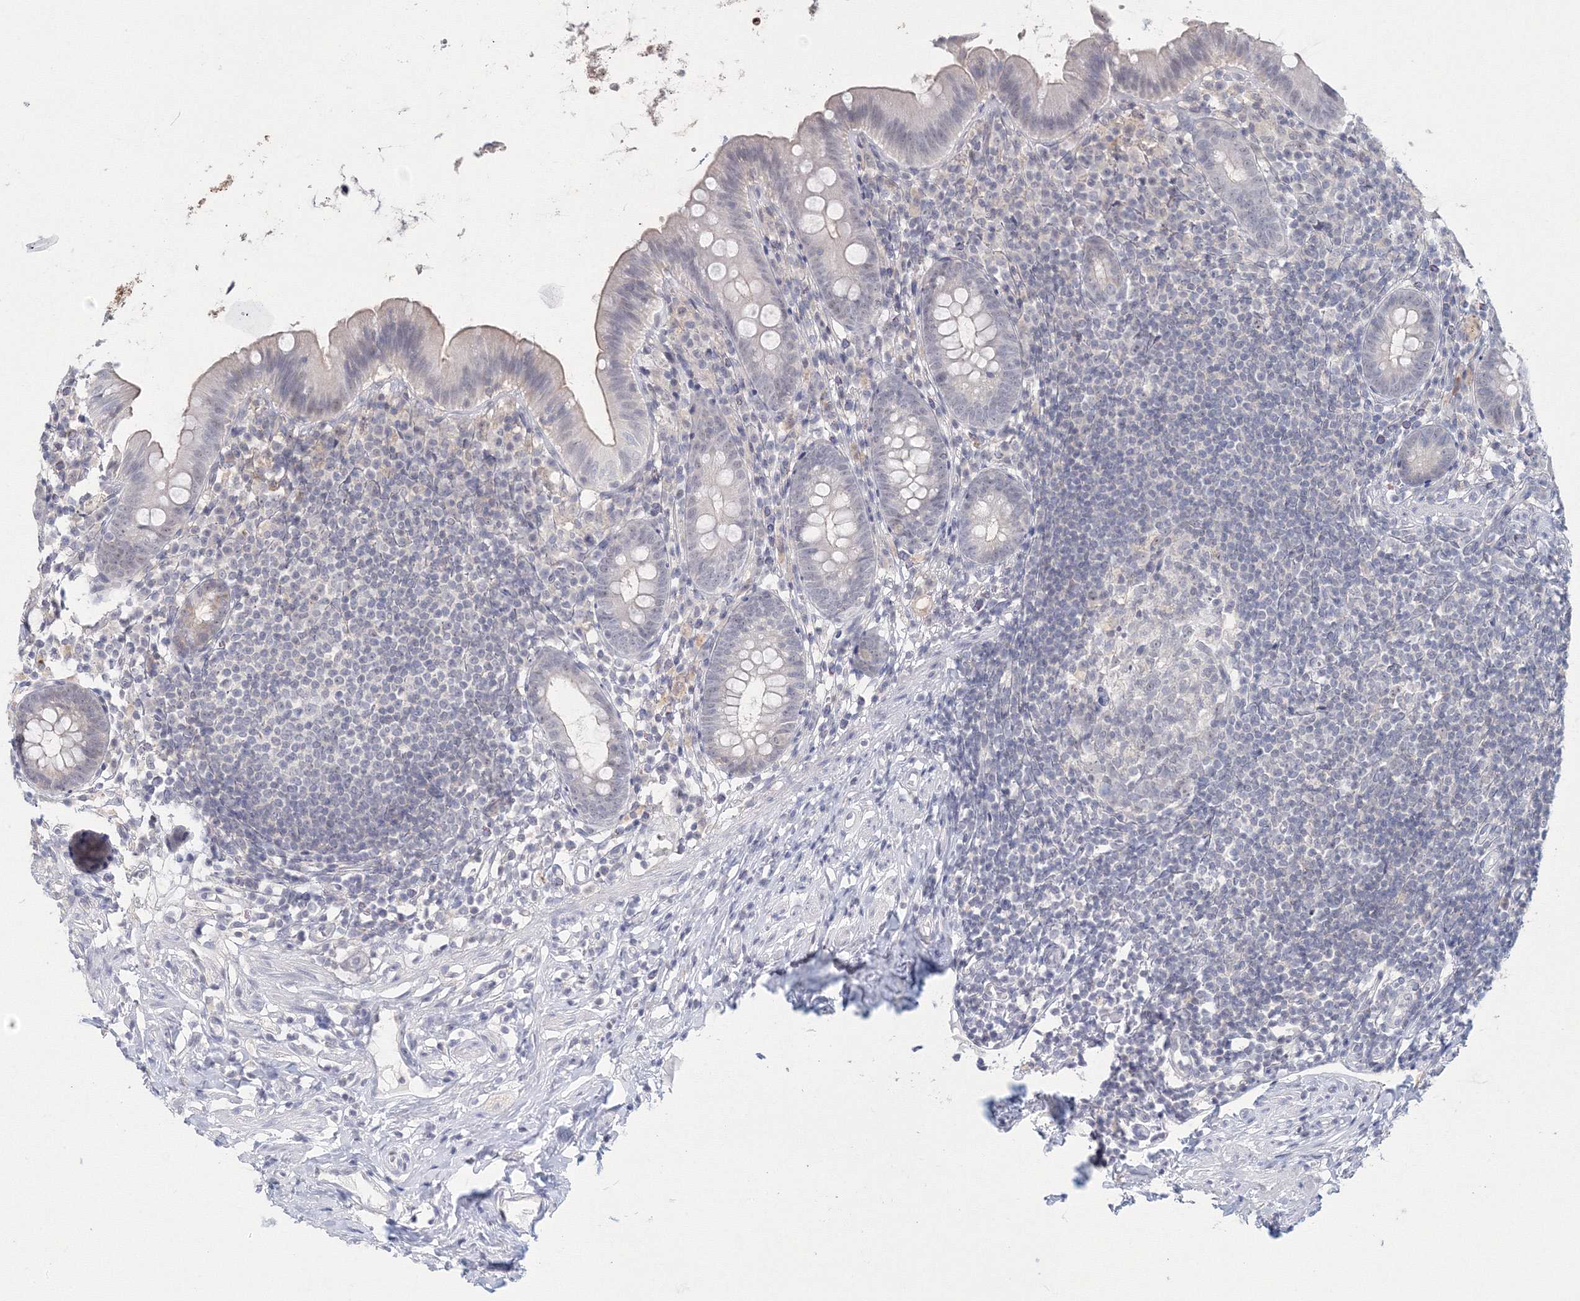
{"staining": {"intensity": "negative", "quantity": "none", "location": "none"}, "tissue": "appendix", "cell_type": "Glandular cells", "image_type": "normal", "snomed": [{"axis": "morphology", "description": "Normal tissue, NOS"}, {"axis": "topography", "description": "Appendix"}], "caption": "Human appendix stained for a protein using IHC displays no positivity in glandular cells.", "gene": "VSIG1", "patient": {"sex": "male", "age": 52}}